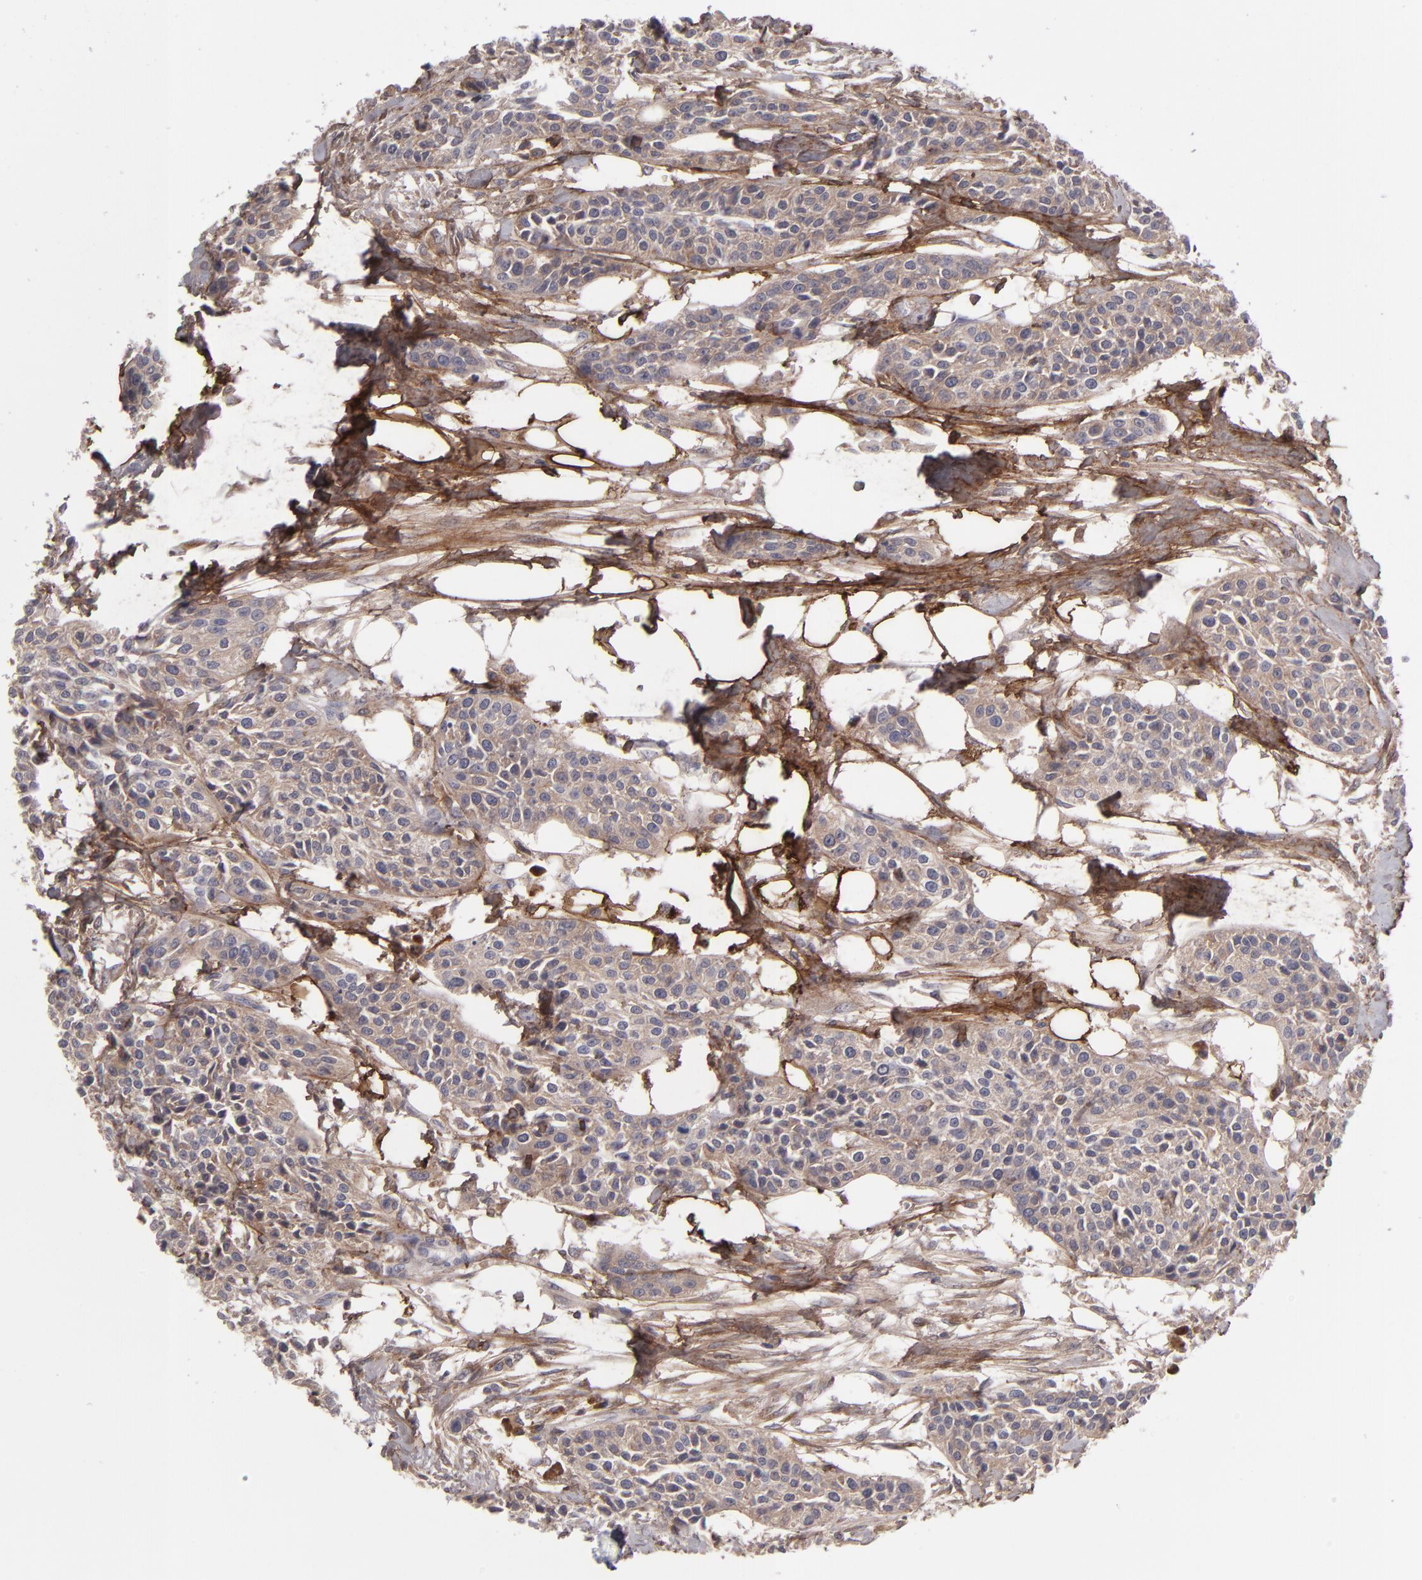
{"staining": {"intensity": "weak", "quantity": ">75%", "location": "cytoplasmic/membranous"}, "tissue": "urothelial cancer", "cell_type": "Tumor cells", "image_type": "cancer", "snomed": [{"axis": "morphology", "description": "Urothelial carcinoma, High grade"}, {"axis": "topography", "description": "Urinary bladder"}], "caption": "Immunohistochemistry (IHC) histopathology image of neoplastic tissue: urothelial cancer stained using IHC reveals low levels of weak protein expression localized specifically in the cytoplasmic/membranous of tumor cells, appearing as a cytoplasmic/membranous brown color.", "gene": "IL12A", "patient": {"sex": "male", "age": 56}}